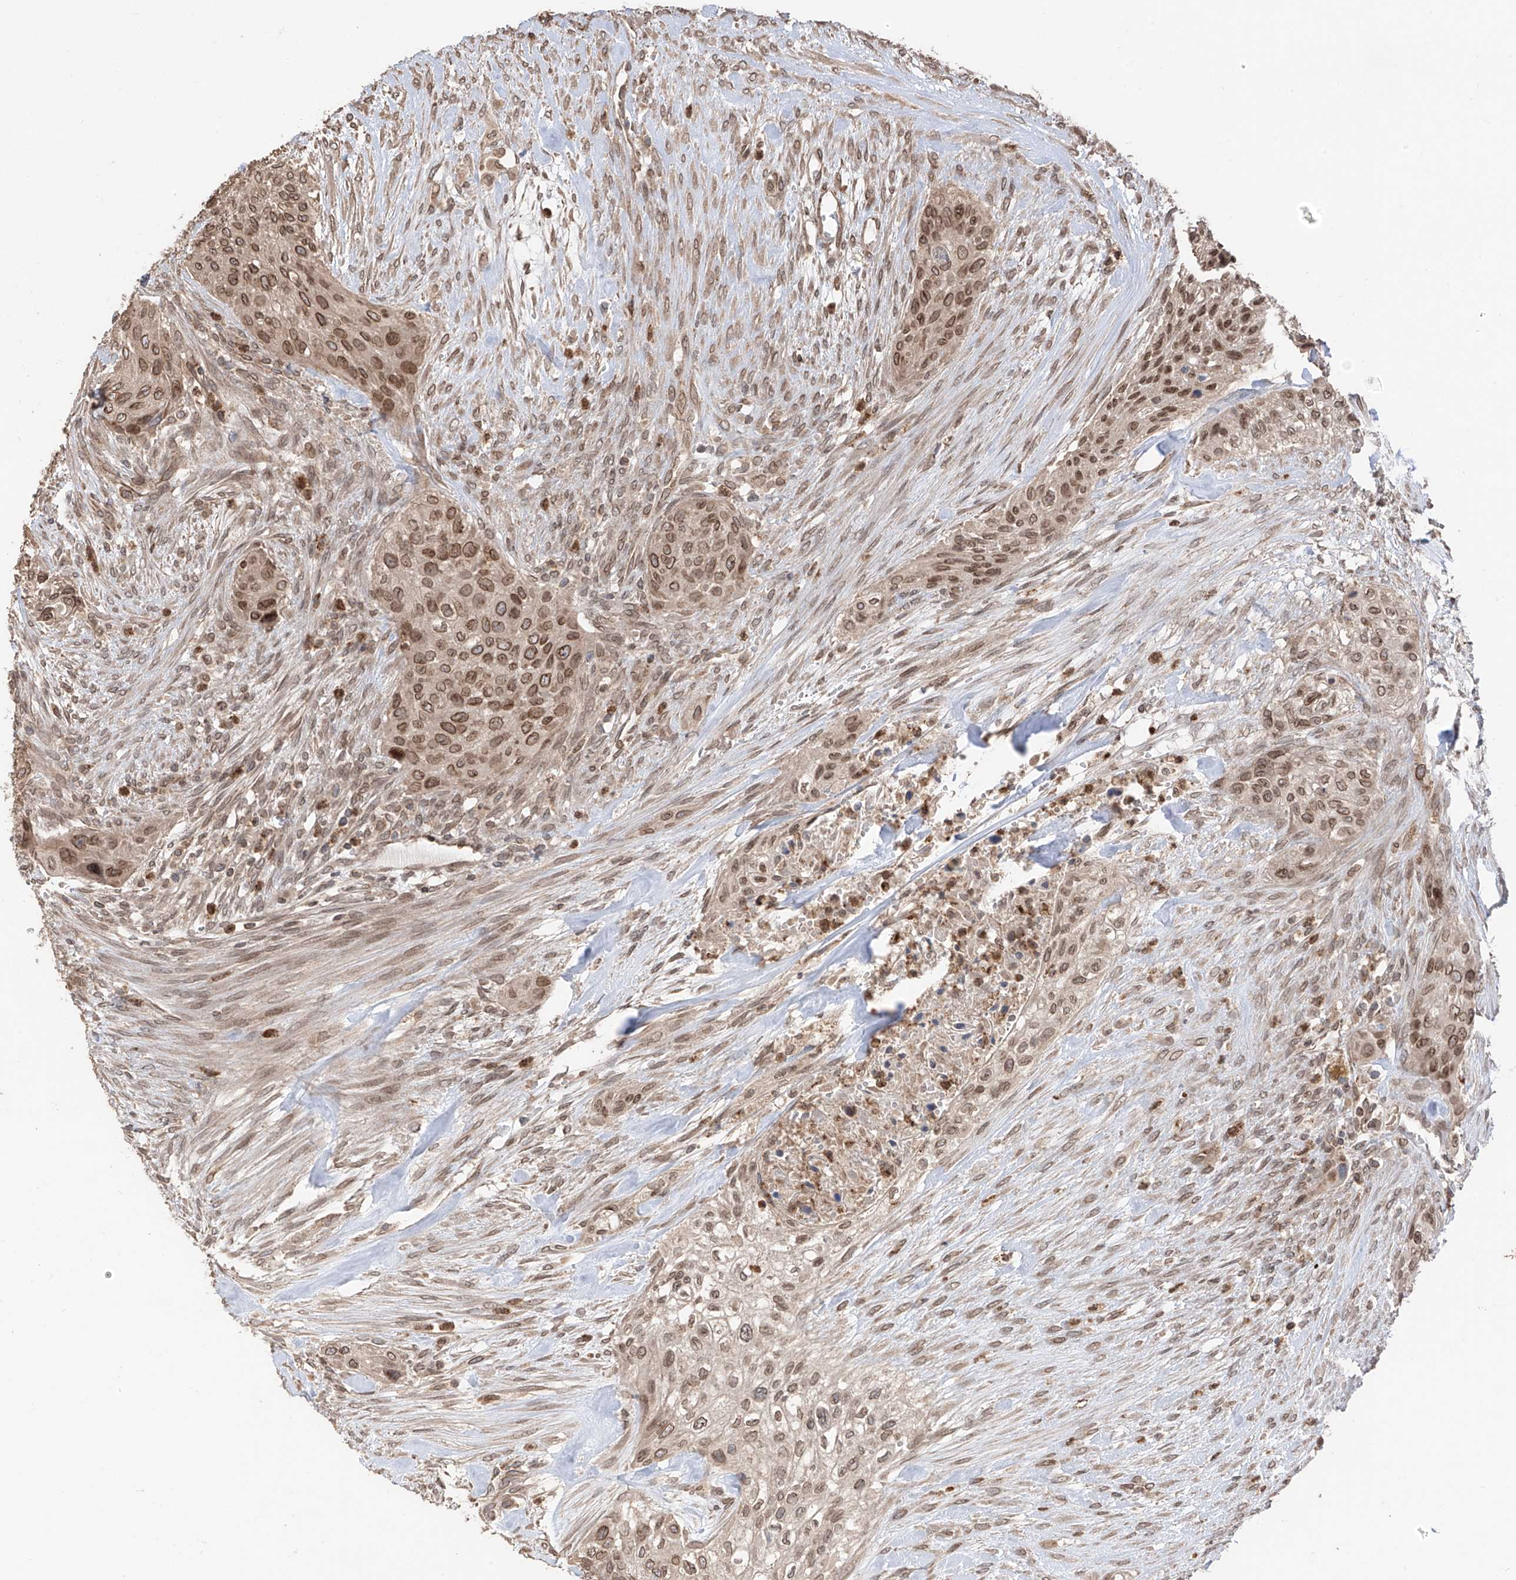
{"staining": {"intensity": "moderate", "quantity": ">75%", "location": "cytoplasmic/membranous,nuclear"}, "tissue": "urothelial cancer", "cell_type": "Tumor cells", "image_type": "cancer", "snomed": [{"axis": "morphology", "description": "Urothelial carcinoma, High grade"}, {"axis": "topography", "description": "Urinary bladder"}], "caption": "Immunohistochemistry micrograph of high-grade urothelial carcinoma stained for a protein (brown), which reveals medium levels of moderate cytoplasmic/membranous and nuclear positivity in about >75% of tumor cells.", "gene": "AHCTF1", "patient": {"sex": "male", "age": 35}}